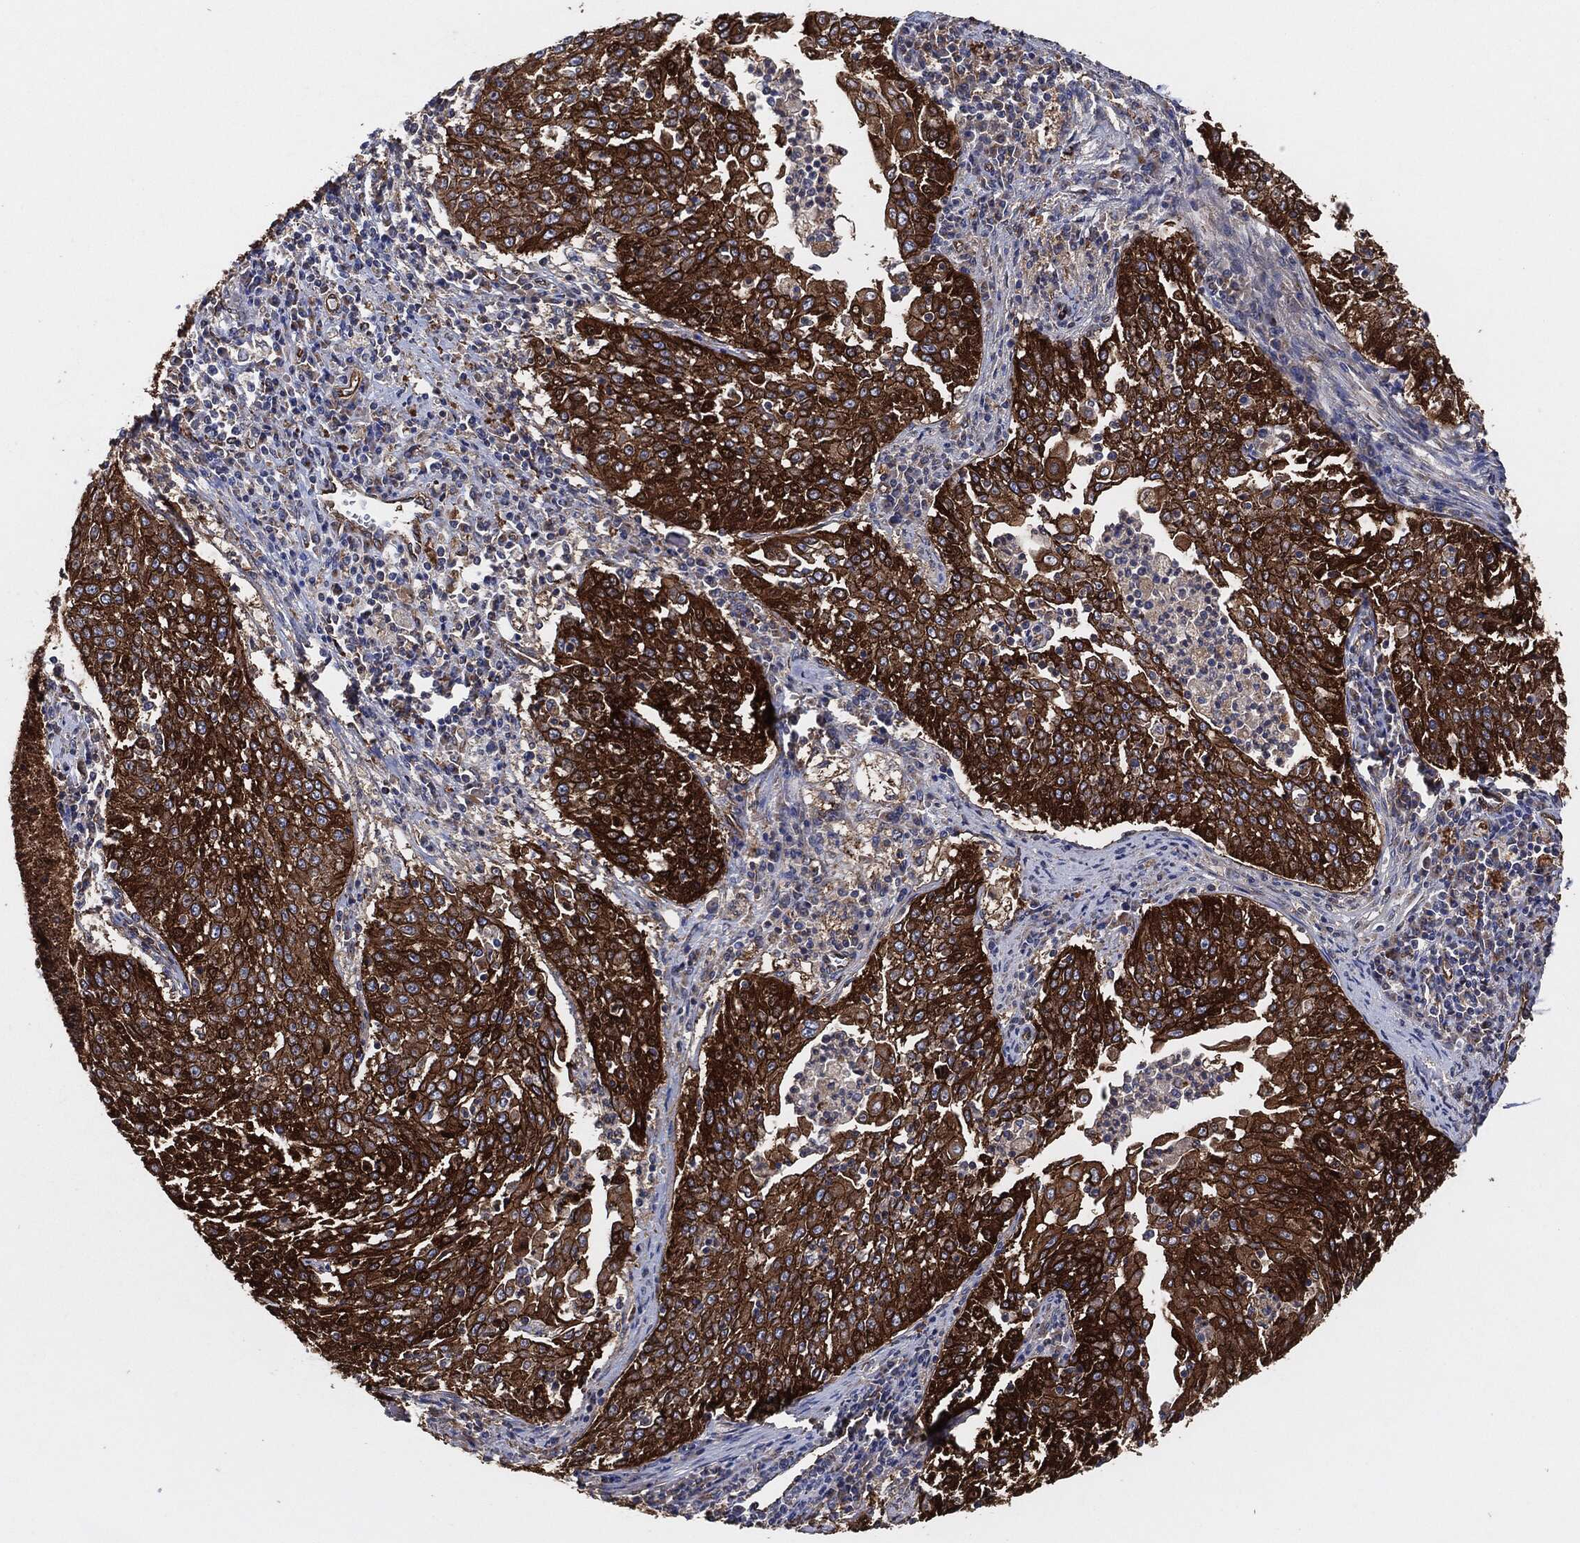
{"staining": {"intensity": "strong", "quantity": "25%-75%", "location": "cytoplasmic/membranous"}, "tissue": "cervical cancer", "cell_type": "Tumor cells", "image_type": "cancer", "snomed": [{"axis": "morphology", "description": "Squamous cell carcinoma, NOS"}, {"axis": "topography", "description": "Cervix"}], "caption": "An IHC photomicrograph of neoplastic tissue is shown. Protein staining in brown shows strong cytoplasmic/membranous positivity in cervical cancer (squamous cell carcinoma) within tumor cells.", "gene": "CTNNA1", "patient": {"sex": "female", "age": 41}}